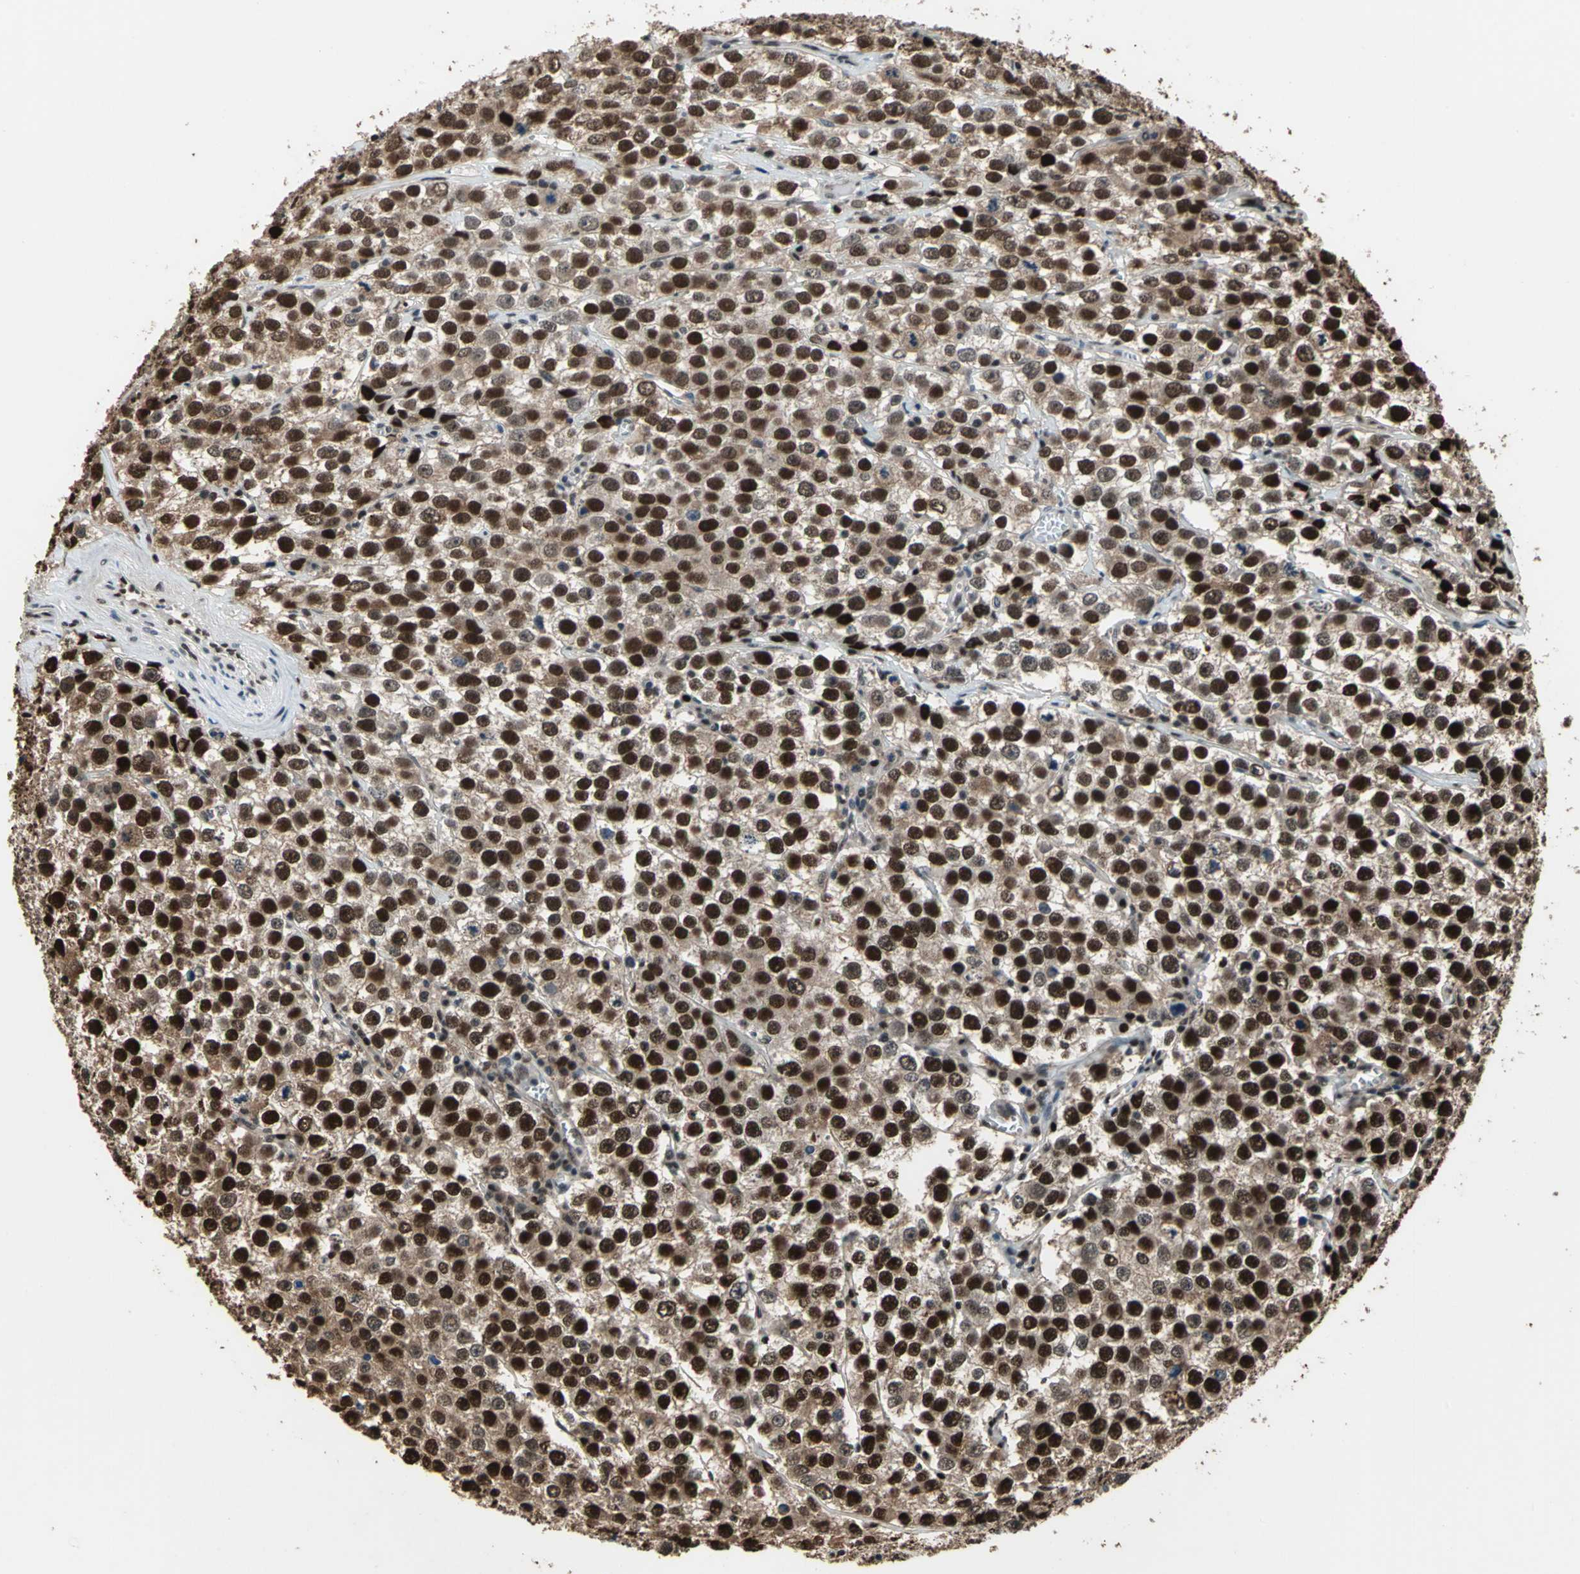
{"staining": {"intensity": "strong", "quantity": ">75%", "location": "nuclear"}, "tissue": "testis cancer", "cell_type": "Tumor cells", "image_type": "cancer", "snomed": [{"axis": "morphology", "description": "Seminoma, NOS"}, {"axis": "morphology", "description": "Carcinoma, Embryonal, NOS"}, {"axis": "topography", "description": "Testis"}], "caption": "Testis cancer stained with IHC reveals strong nuclear positivity in about >75% of tumor cells.", "gene": "MIS18BP1", "patient": {"sex": "male", "age": 52}}